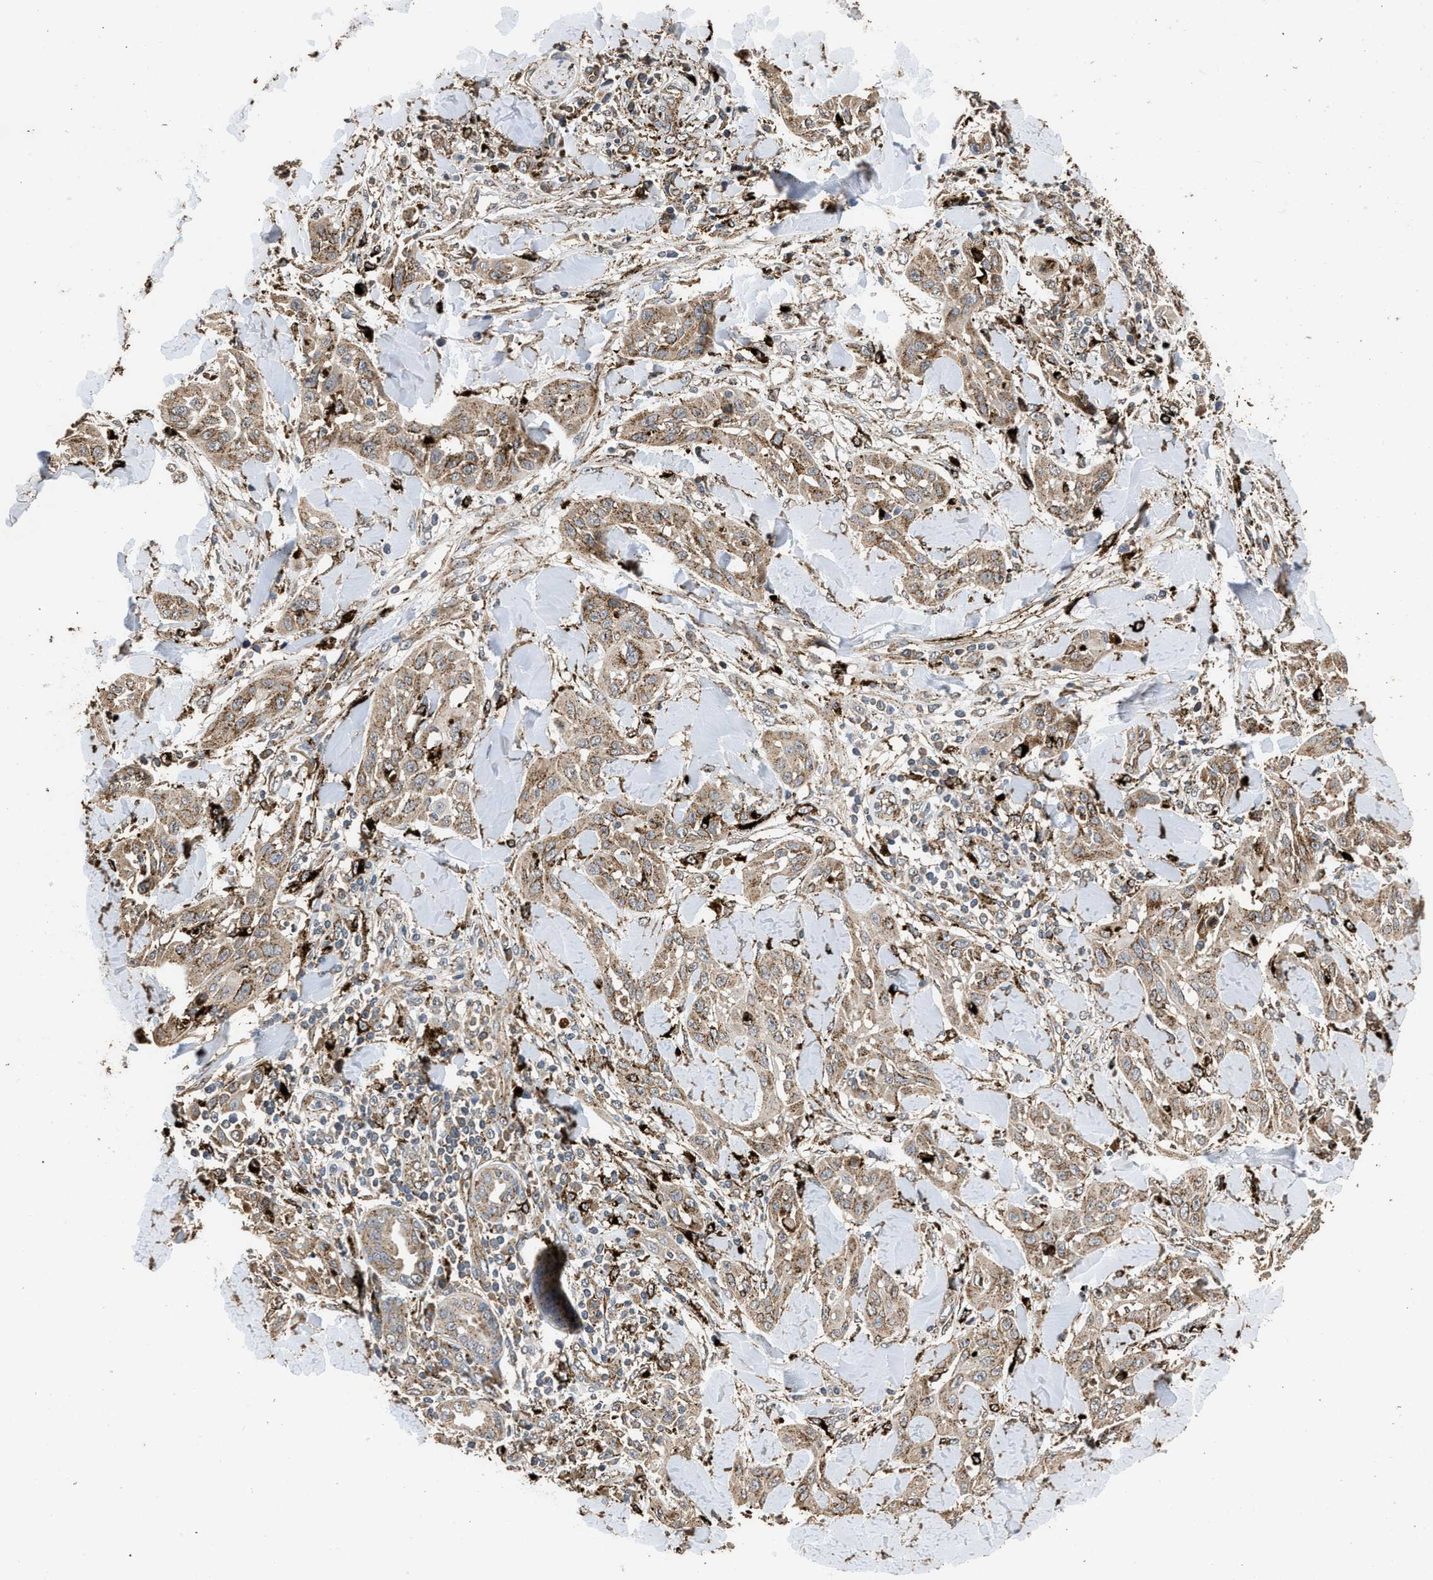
{"staining": {"intensity": "moderate", "quantity": ">75%", "location": "cytoplasmic/membranous"}, "tissue": "skin cancer", "cell_type": "Tumor cells", "image_type": "cancer", "snomed": [{"axis": "morphology", "description": "Squamous cell carcinoma, NOS"}, {"axis": "topography", "description": "Skin"}], "caption": "A medium amount of moderate cytoplasmic/membranous positivity is present in approximately >75% of tumor cells in skin squamous cell carcinoma tissue.", "gene": "CTSV", "patient": {"sex": "male", "age": 24}}